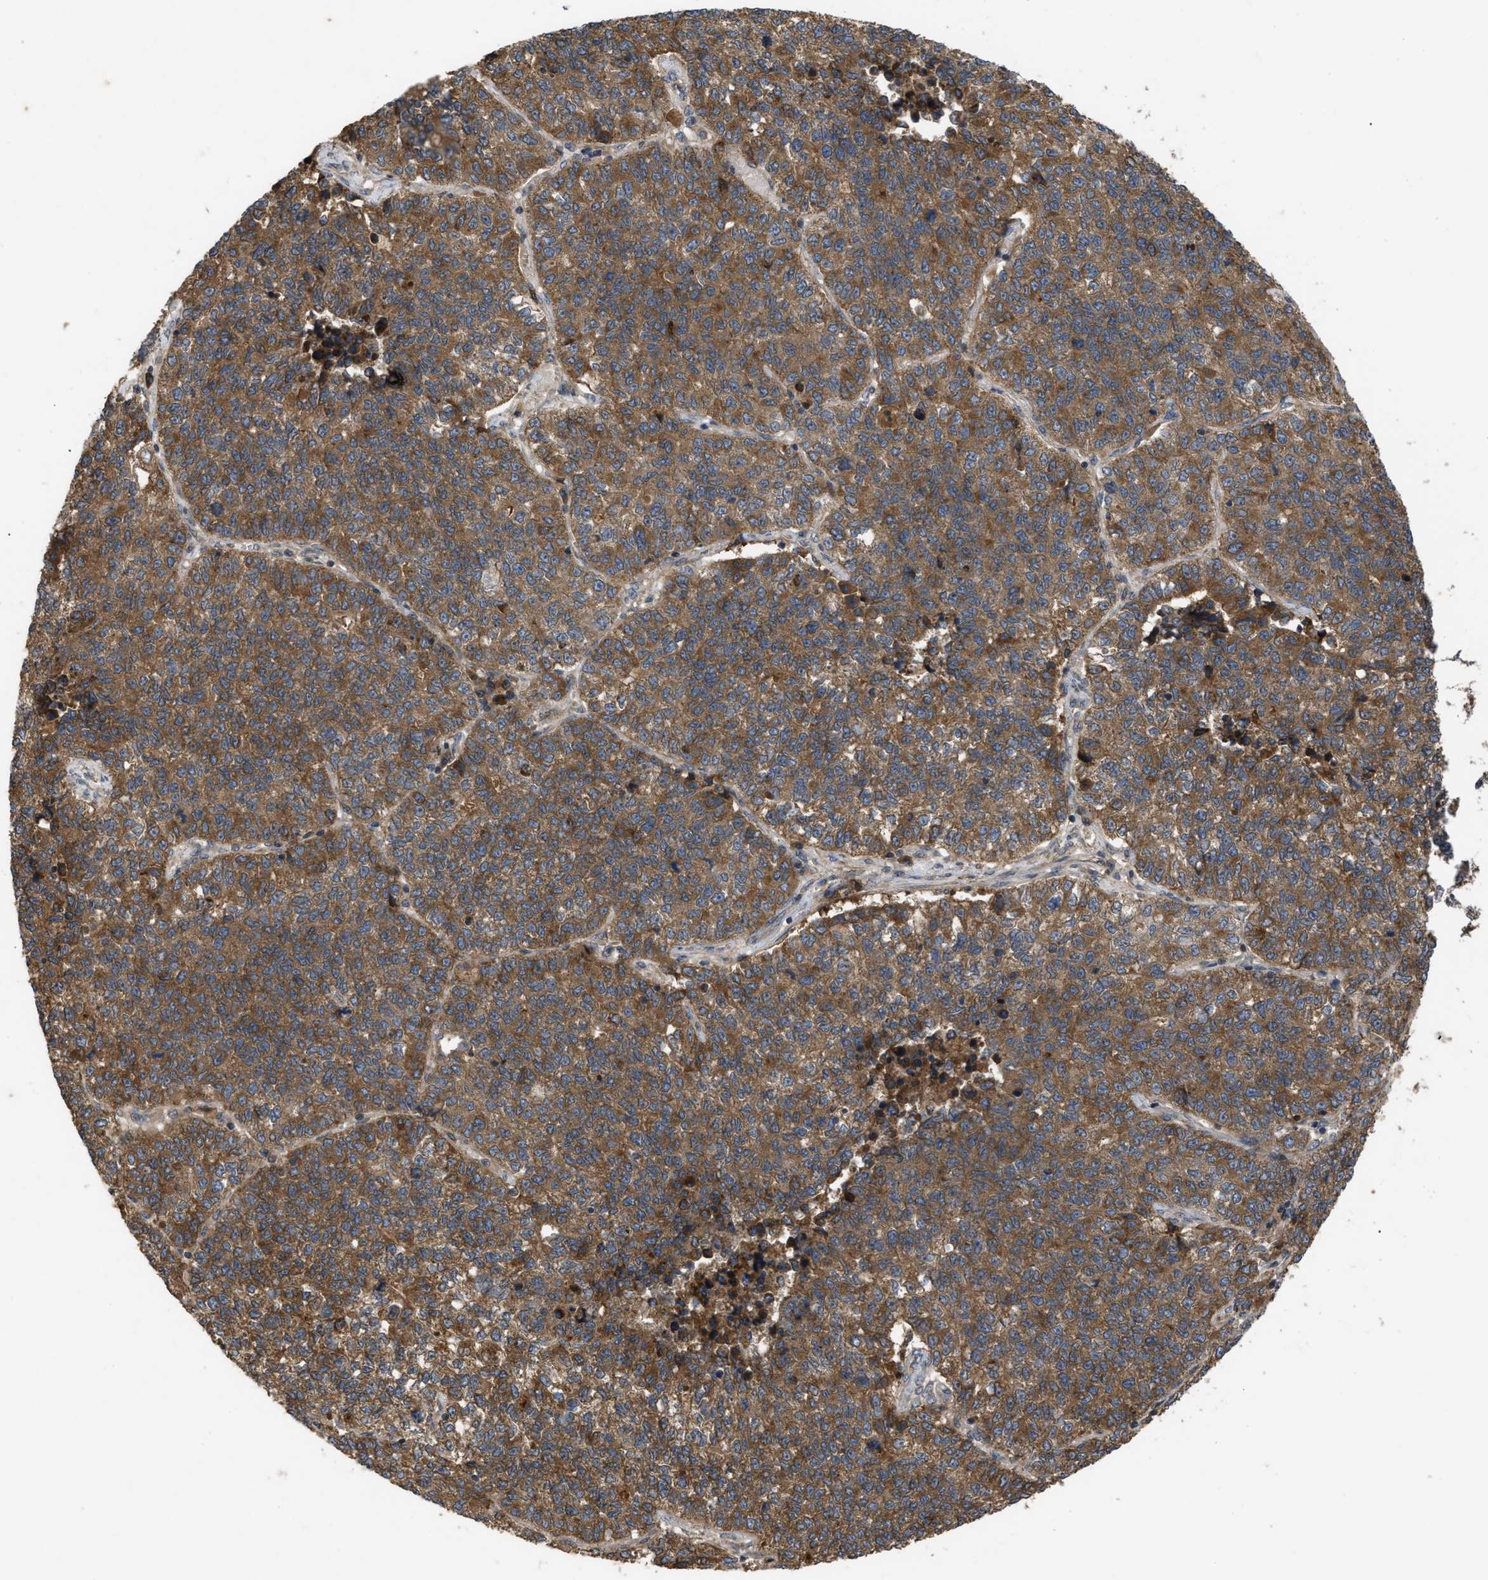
{"staining": {"intensity": "moderate", "quantity": ">75%", "location": "cytoplasmic/membranous"}, "tissue": "lung cancer", "cell_type": "Tumor cells", "image_type": "cancer", "snomed": [{"axis": "morphology", "description": "Adenocarcinoma, NOS"}, {"axis": "topography", "description": "Lung"}], "caption": "Immunohistochemical staining of adenocarcinoma (lung) shows medium levels of moderate cytoplasmic/membranous protein staining in approximately >75% of tumor cells.", "gene": "RAB2A", "patient": {"sex": "male", "age": 49}}